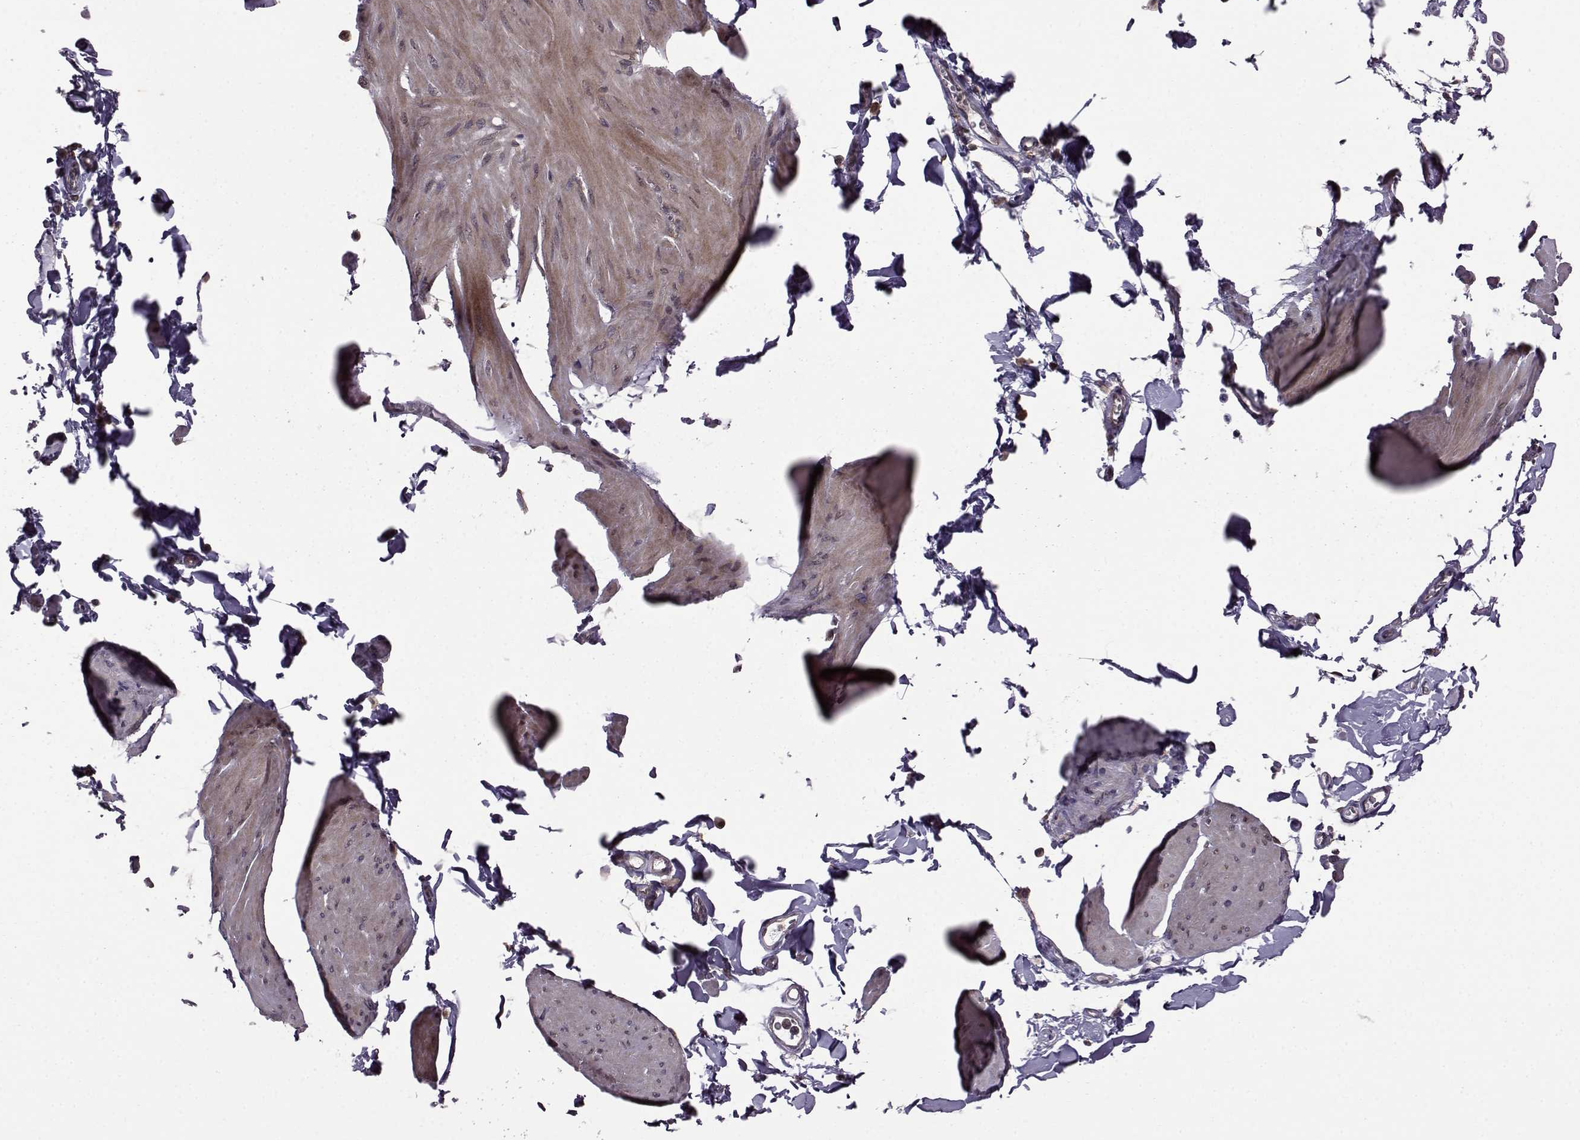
{"staining": {"intensity": "weak", "quantity": ">75%", "location": "cytoplasmic/membranous"}, "tissue": "smooth muscle", "cell_type": "Smooth muscle cells", "image_type": "normal", "snomed": [{"axis": "morphology", "description": "Normal tissue, NOS"}, {"axis": "topography", "description": "Adipose tissue"}, {"axis": "topography", "description": "Smooth muscle"}, {"axis": "topography", "description": "Peripheral nerve tissue"}], "caption": "Immunohistochemistry (IHC) photomicrograph of unremarkable smooth muscle stained for a protein (brown), which shows low levels of weak cytoplasmic/membranous expression in about >75% of smooth muscle cells.", "gene": "URI1", "patient": {"sex": "male", "age": 83}}